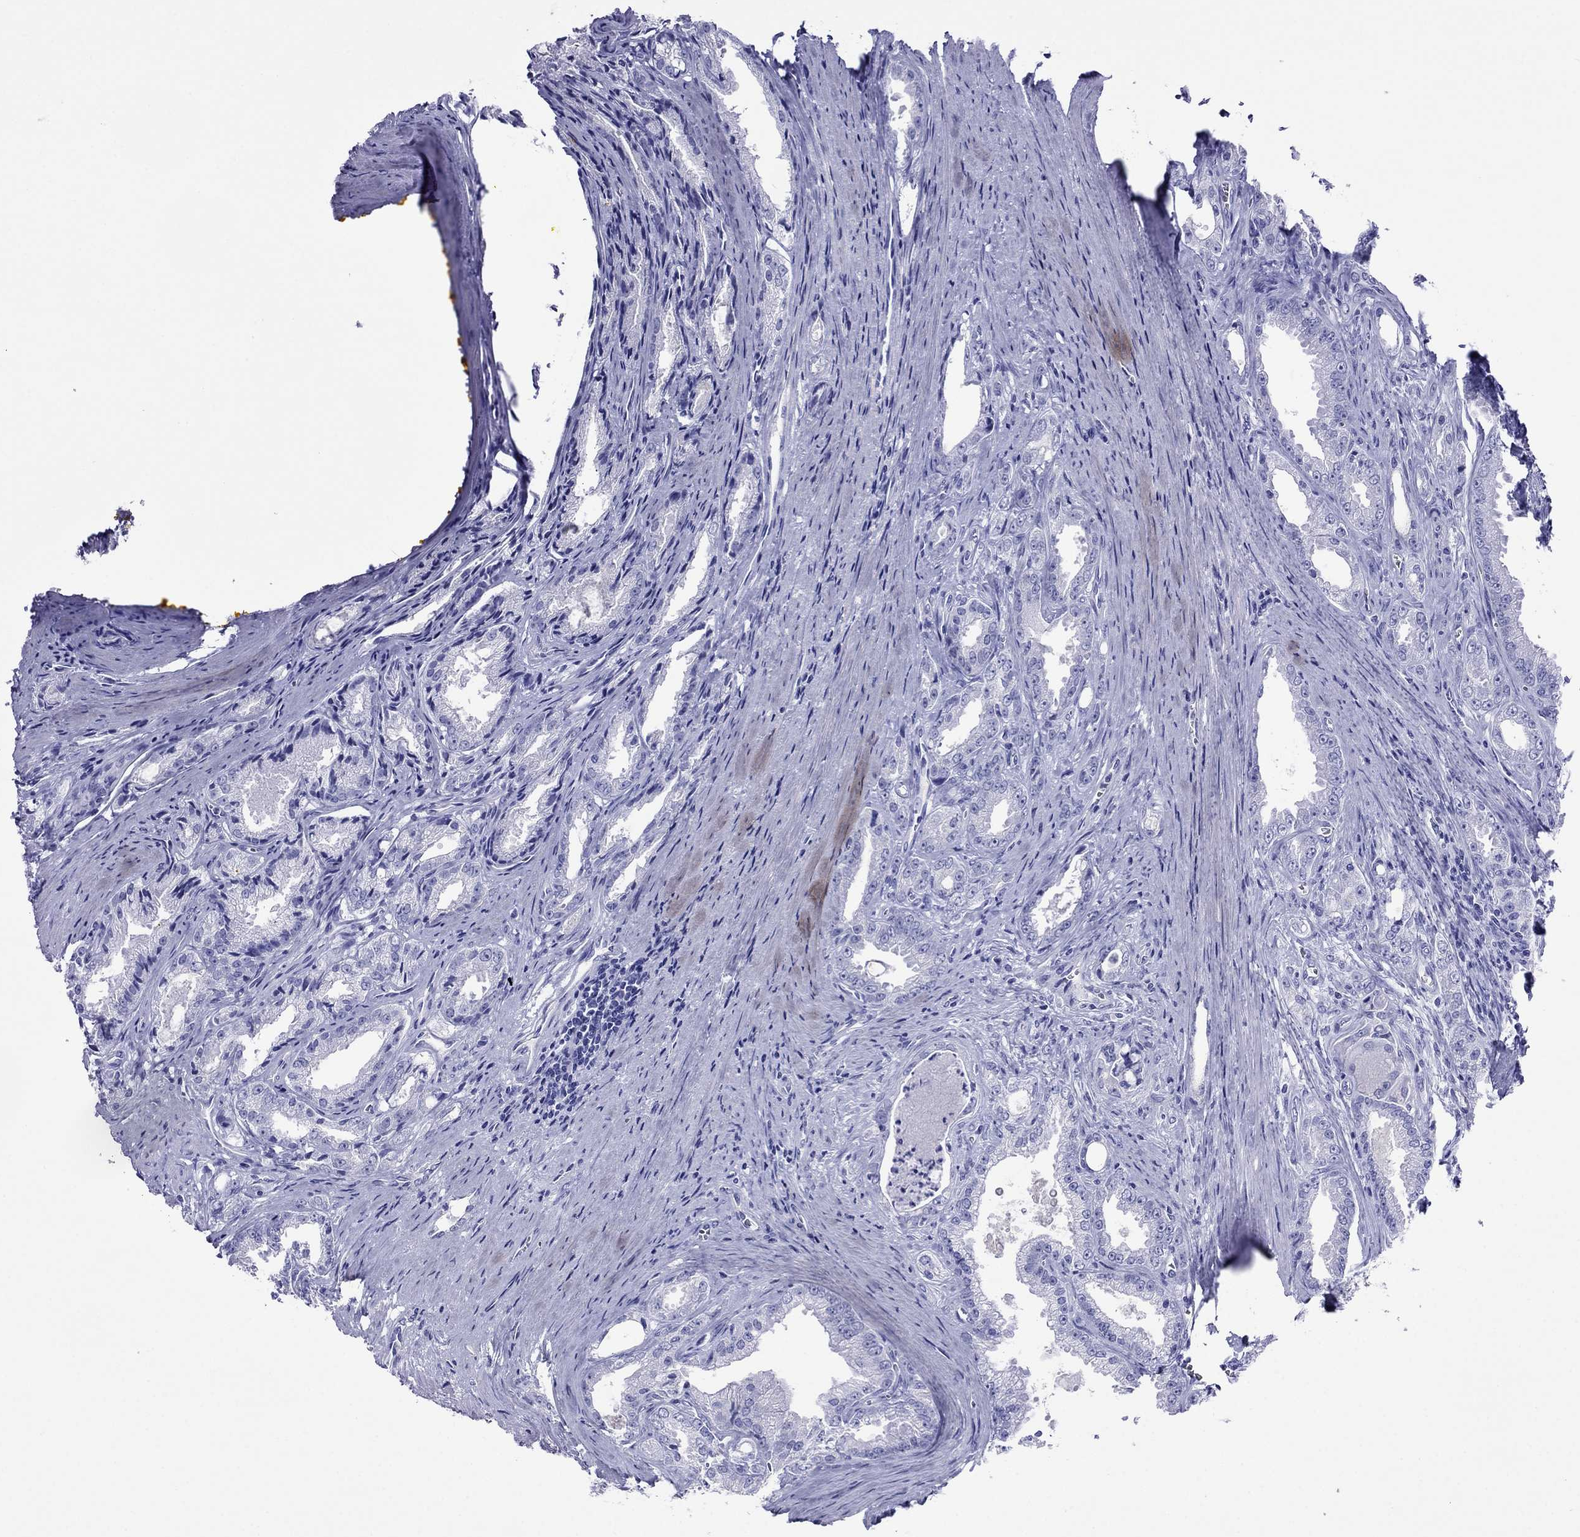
{"staining": {"intensity": "negative", "quantity": "none", "location": "none"}, "tissue": "prostate cancer", "cell_type": "Tumor cells", "image_type": "cancer", "snomed": [{"axis": "morphology", "description": "Adenocarcinoma, NOS"}, {"axis": "morphology", "description": "Adenocarcinoma, High grade"}, {"axis": "topography", "description": "Prostate"}], "caption": "Tumor cells are negative for protein expression in human prostate adenocarcinoma. (DAB immunohistochemistry (IHC) visualized using brightfield microscopy, high magnification).", "gene": "PCDHA6", "patient": {"sex": "male", "age": 70}}